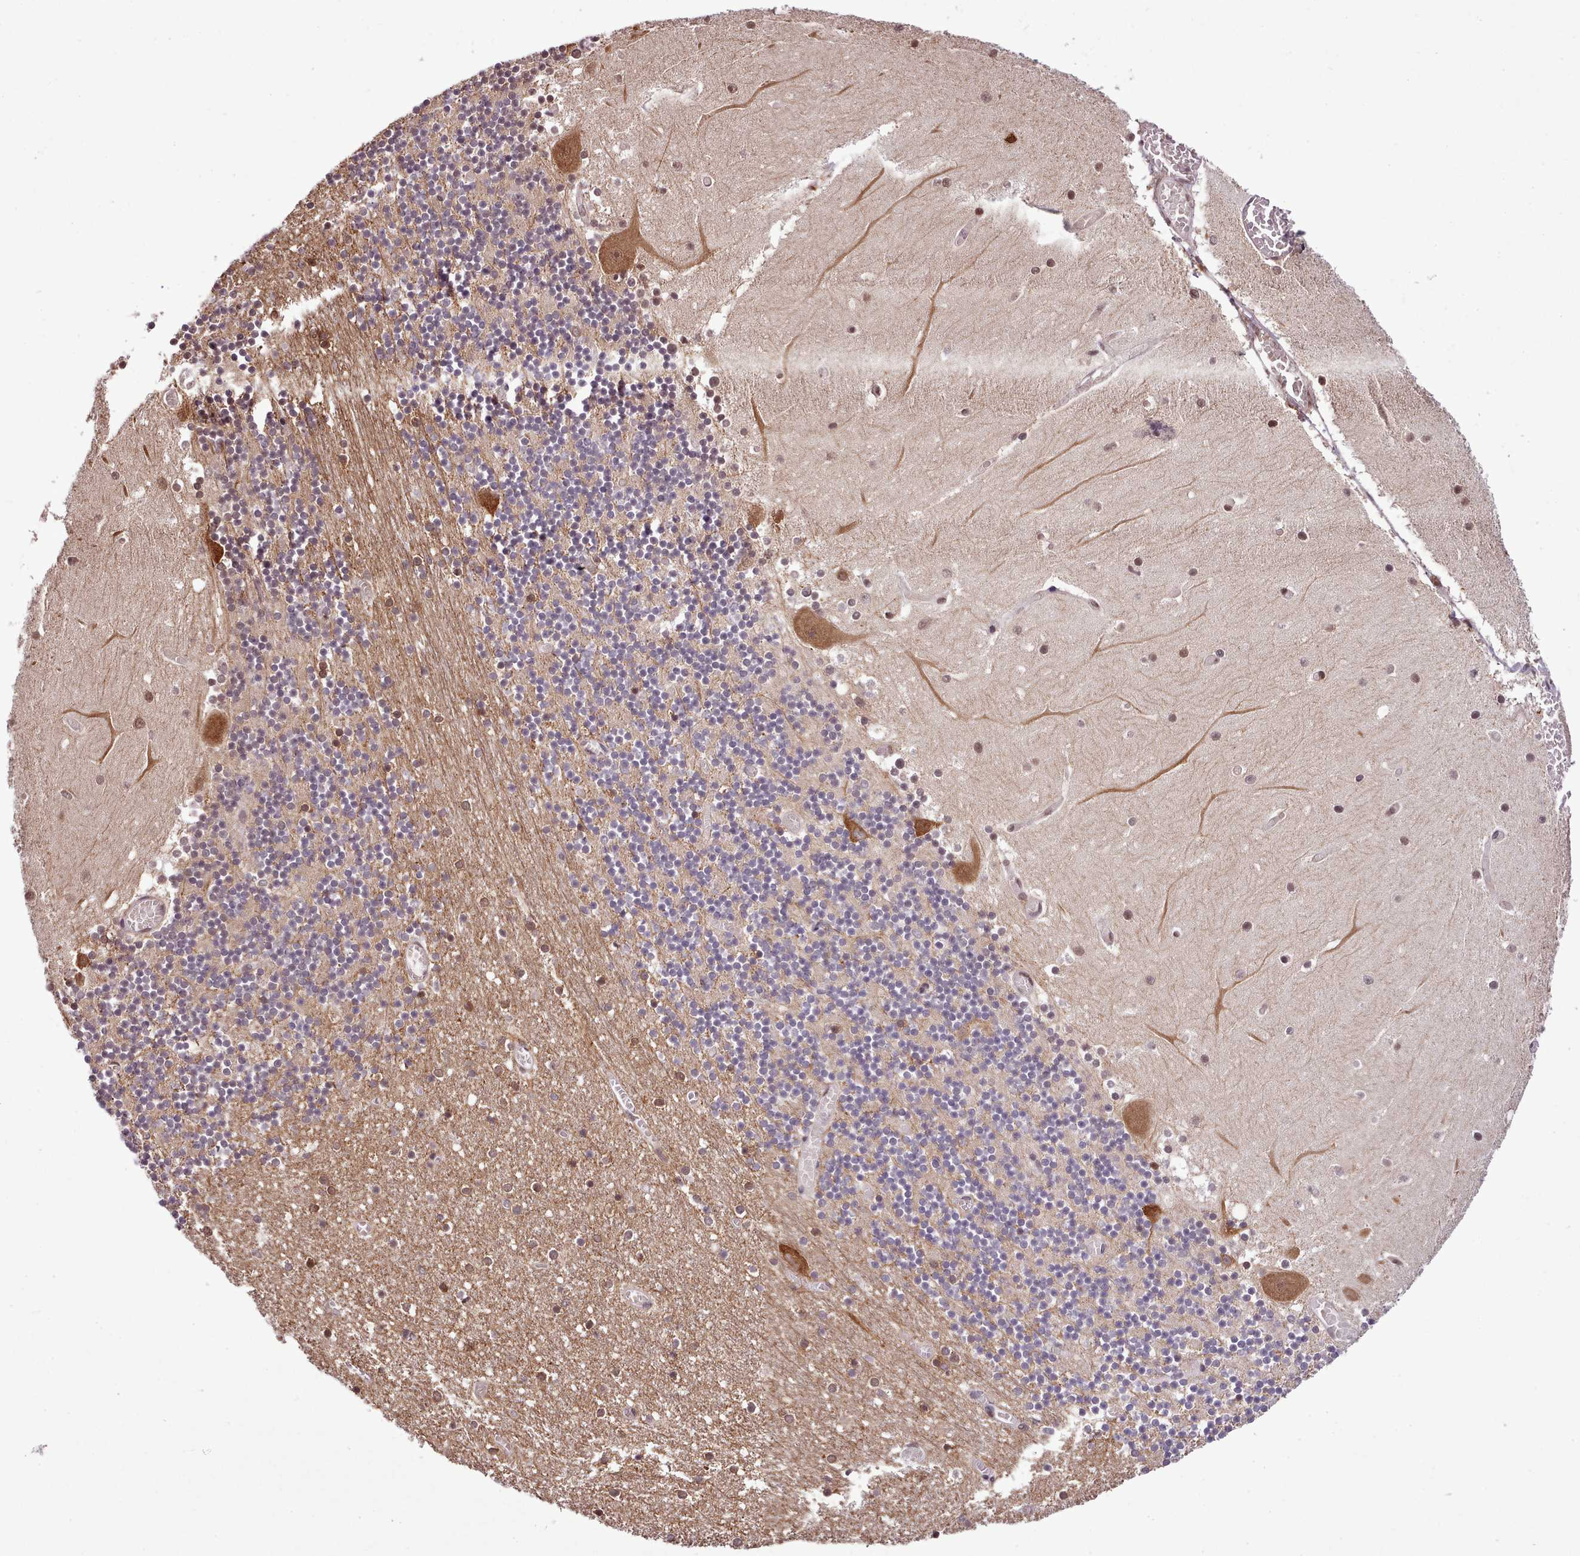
{"staining": {"intensity": "moderate", "quantity": "25%-75%", "location": "cytoplasmic/membranous,nuclear"}, "tissue": "cerebellum", "cell_type": "Cells in granular layer", "image_type": "normal", "snomed": [{"axis": "morphology", "description": "Normal tissue, NOS"}, {"axis": "topography", "description": "Cerebellum"}], "caption": "Protein positivity by immunohistochemistry displays moderate cytoplasmic/membranous,nuclear positivity in approximately 25%-75% of cells in granular layer in benign cerebellum.", "gene": "HOXB7", "patient": {"sex": "female", "age": 28}}